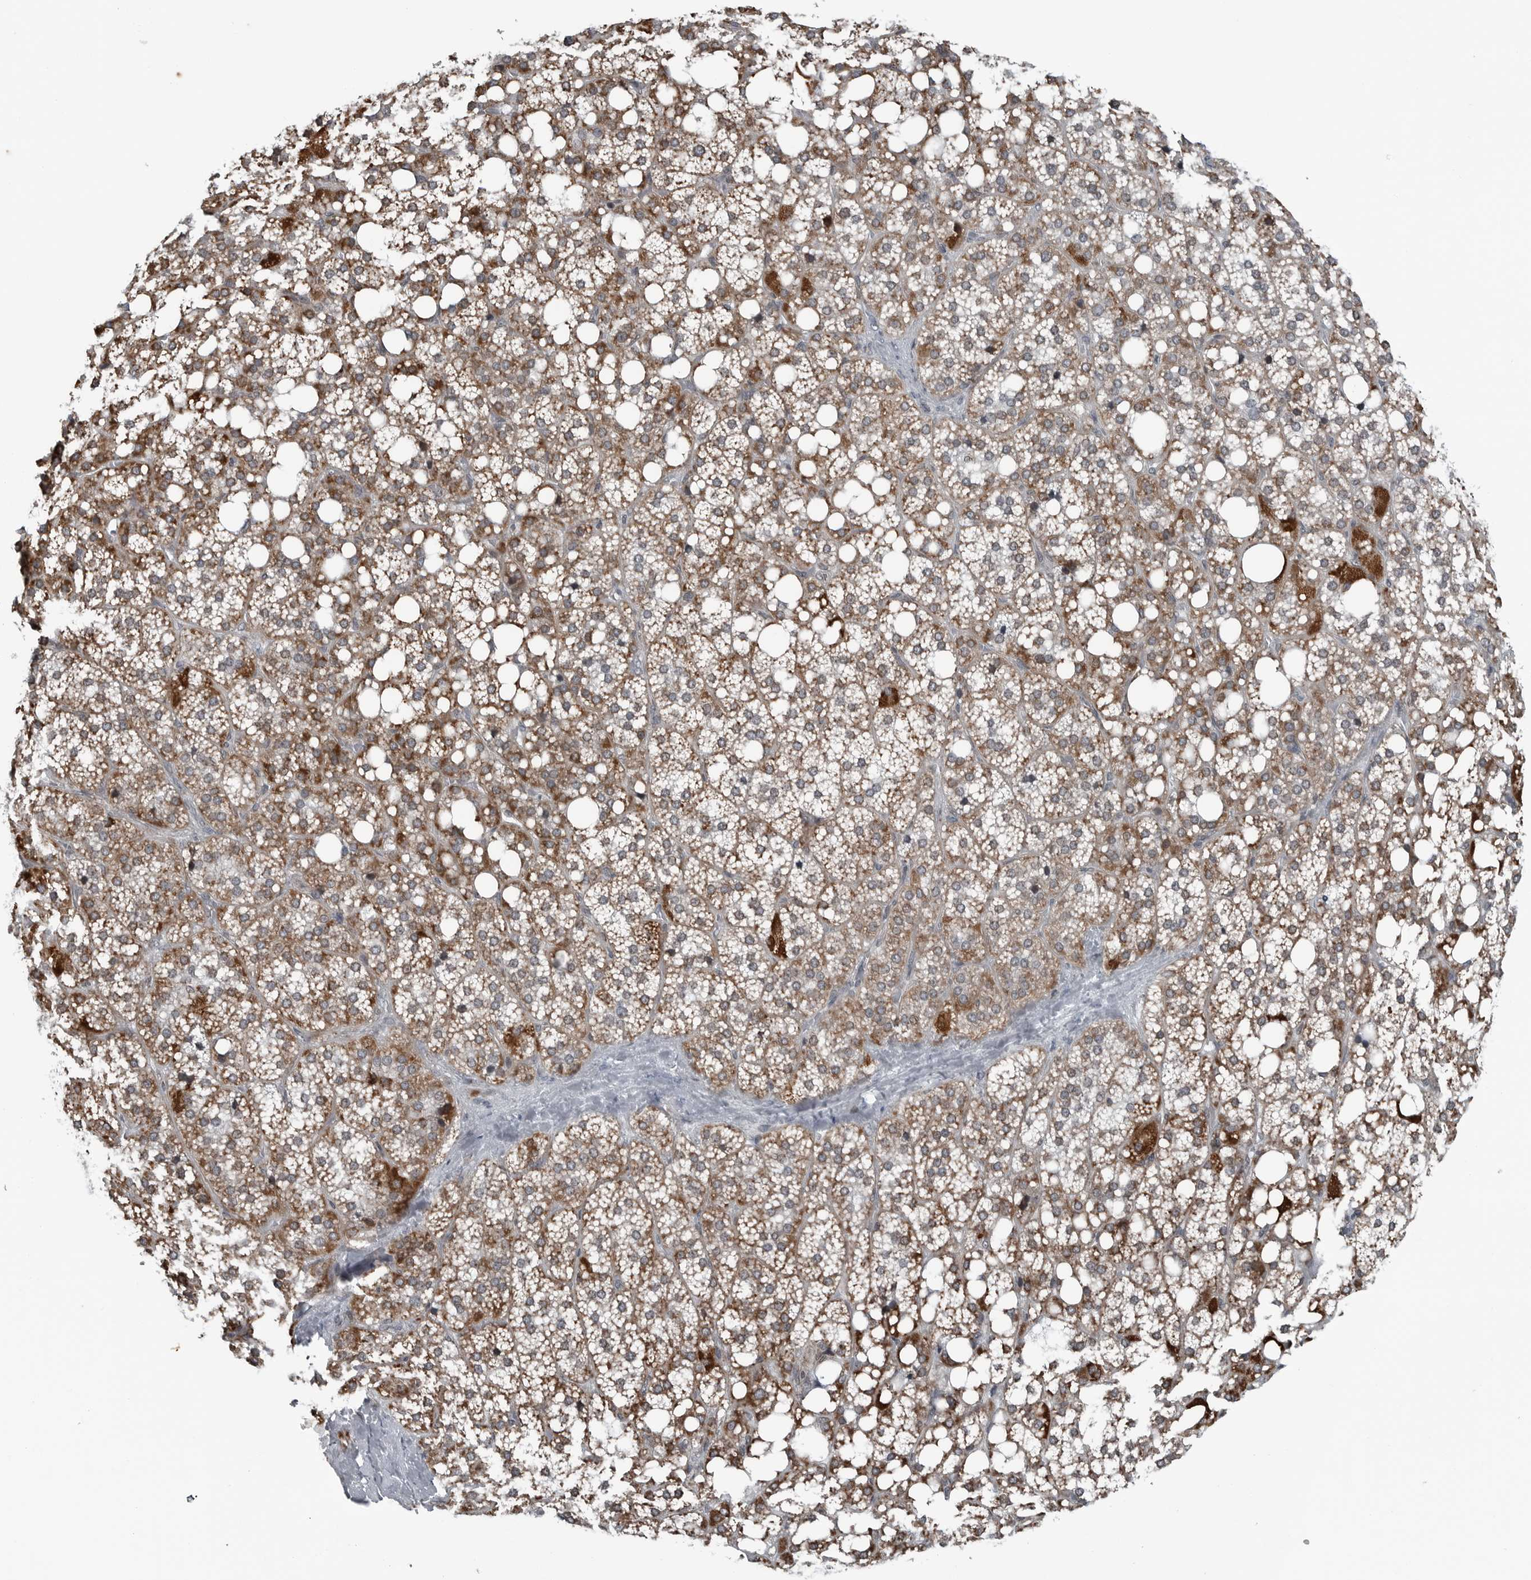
{"staining": {"intensity": "moderate", "quantity": ">75%", "location": "cytoplasmic/membranous"}, "tissue": "adrenal gland", "cell_type": "Glandular cells", "image_type": "normal", "snomed": [{"axis": "morphology", "description": "Normal tissue, NOS"}, {"axis": "topography", "description": "Adrenal gland"}], "caption": "Brown immunohistochemical staining in normal human adrenal gland reveals moderate cytoplasmic/membranous positivity in about >75% of glandular cells. Ihc stains the protein of interest in brown and the nuclei are stained blue.", "gene": "GAK", "patient": {"sex": "female", "age": 59}}